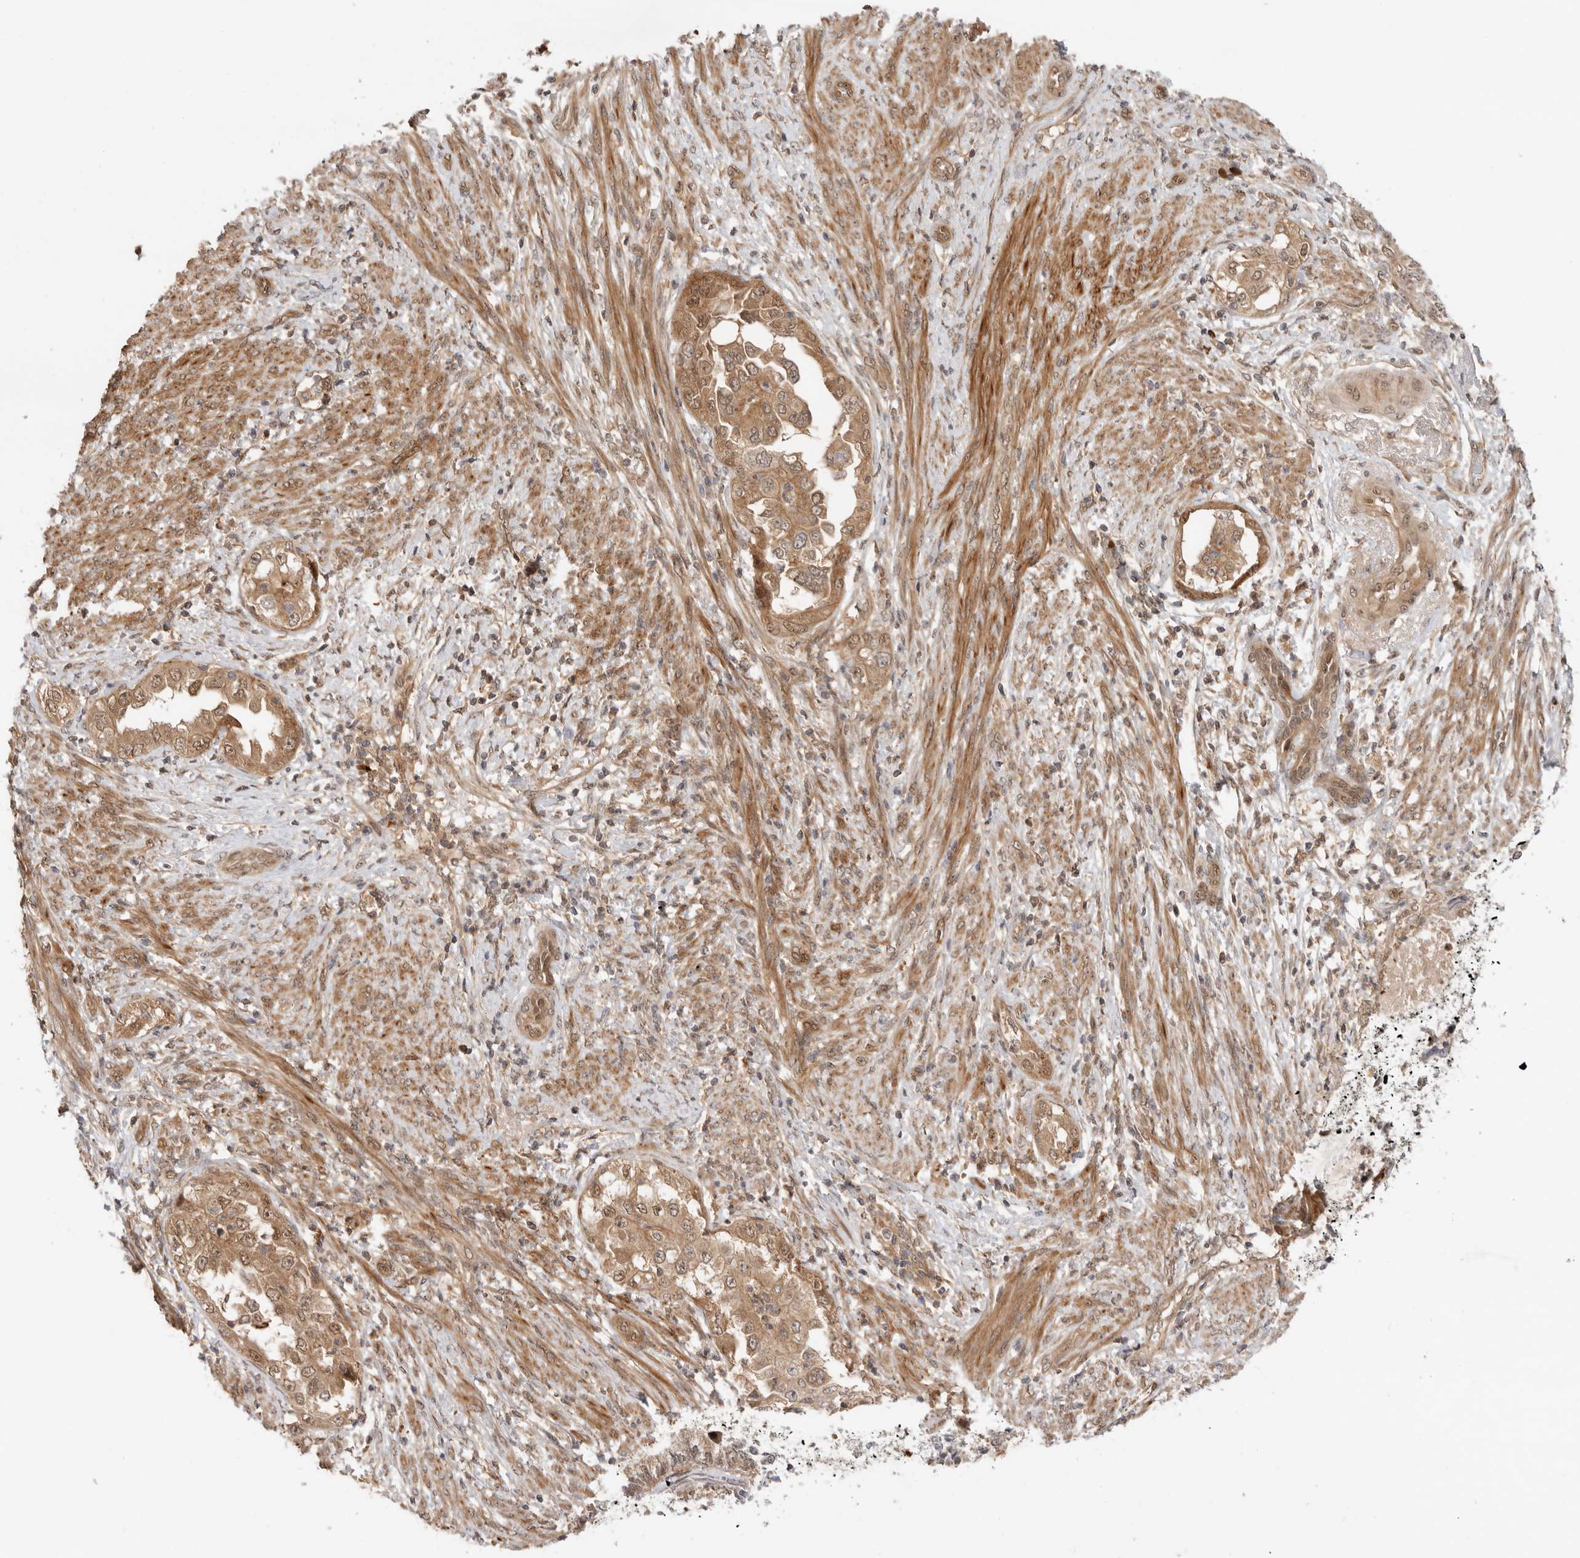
{"staining": {"intensity": "moderate", "quantity": ">75%", "location": "cytoplasmic/membranous,nuclear"}, "tissue": "endometrial cancer", "cell_type": "Tumor cells", "image_type": "cancer", "snomed": [{"axis": "morphology", "description": "Adenocarcinoma, NOS"}, {"axis": "topography", "description": "Endometrium"}], "caption": "Human adenocarcinoma (endometrial) stained for a protein (brown) reveals moderate cytoplasmic/membranous and nuclear positive staining in about >75% of tumor cells.", "gene": "DCAF8", "patient": {"sex": "female", "age": 85}}